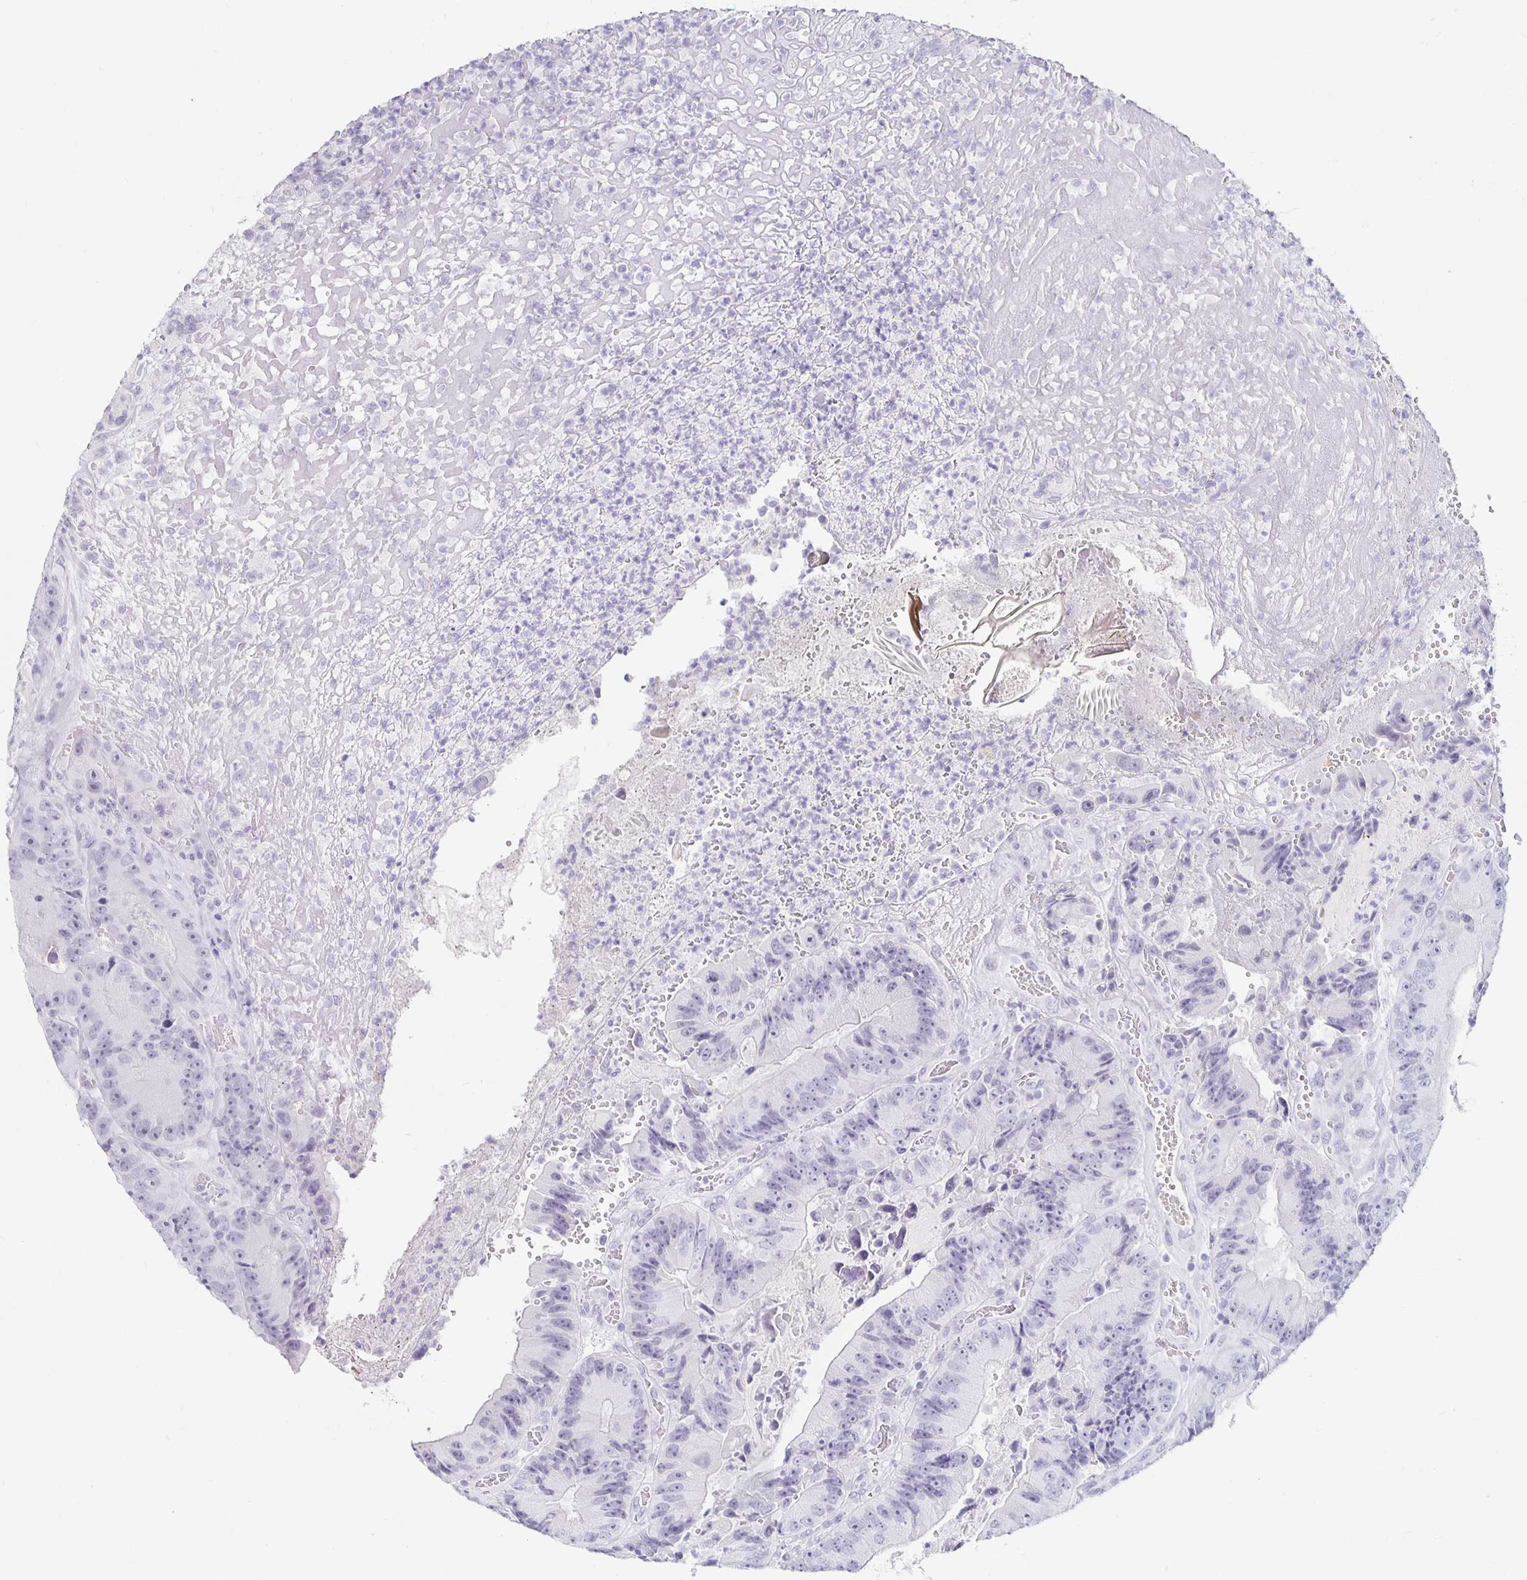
{"staining": {"intensity": "negative", "quantity": "none", "location": "none"}, "tissue": "colorectal cancer", "cell_type": "Tumor cells", "image_type": "cancer", "snomed": [{"axis": "morphology", "description": "Adenocarcinoma, NOS"}, {"axis": "topography", "description": "Colon"}], "caption": "Immunohistochemistry histopathology image of human colorectal cancer stained for a protein (brown), which shows no staining in tumor cells.", "gene": "KCNQ2", "patient": {"sex": "female", "age": 86}}